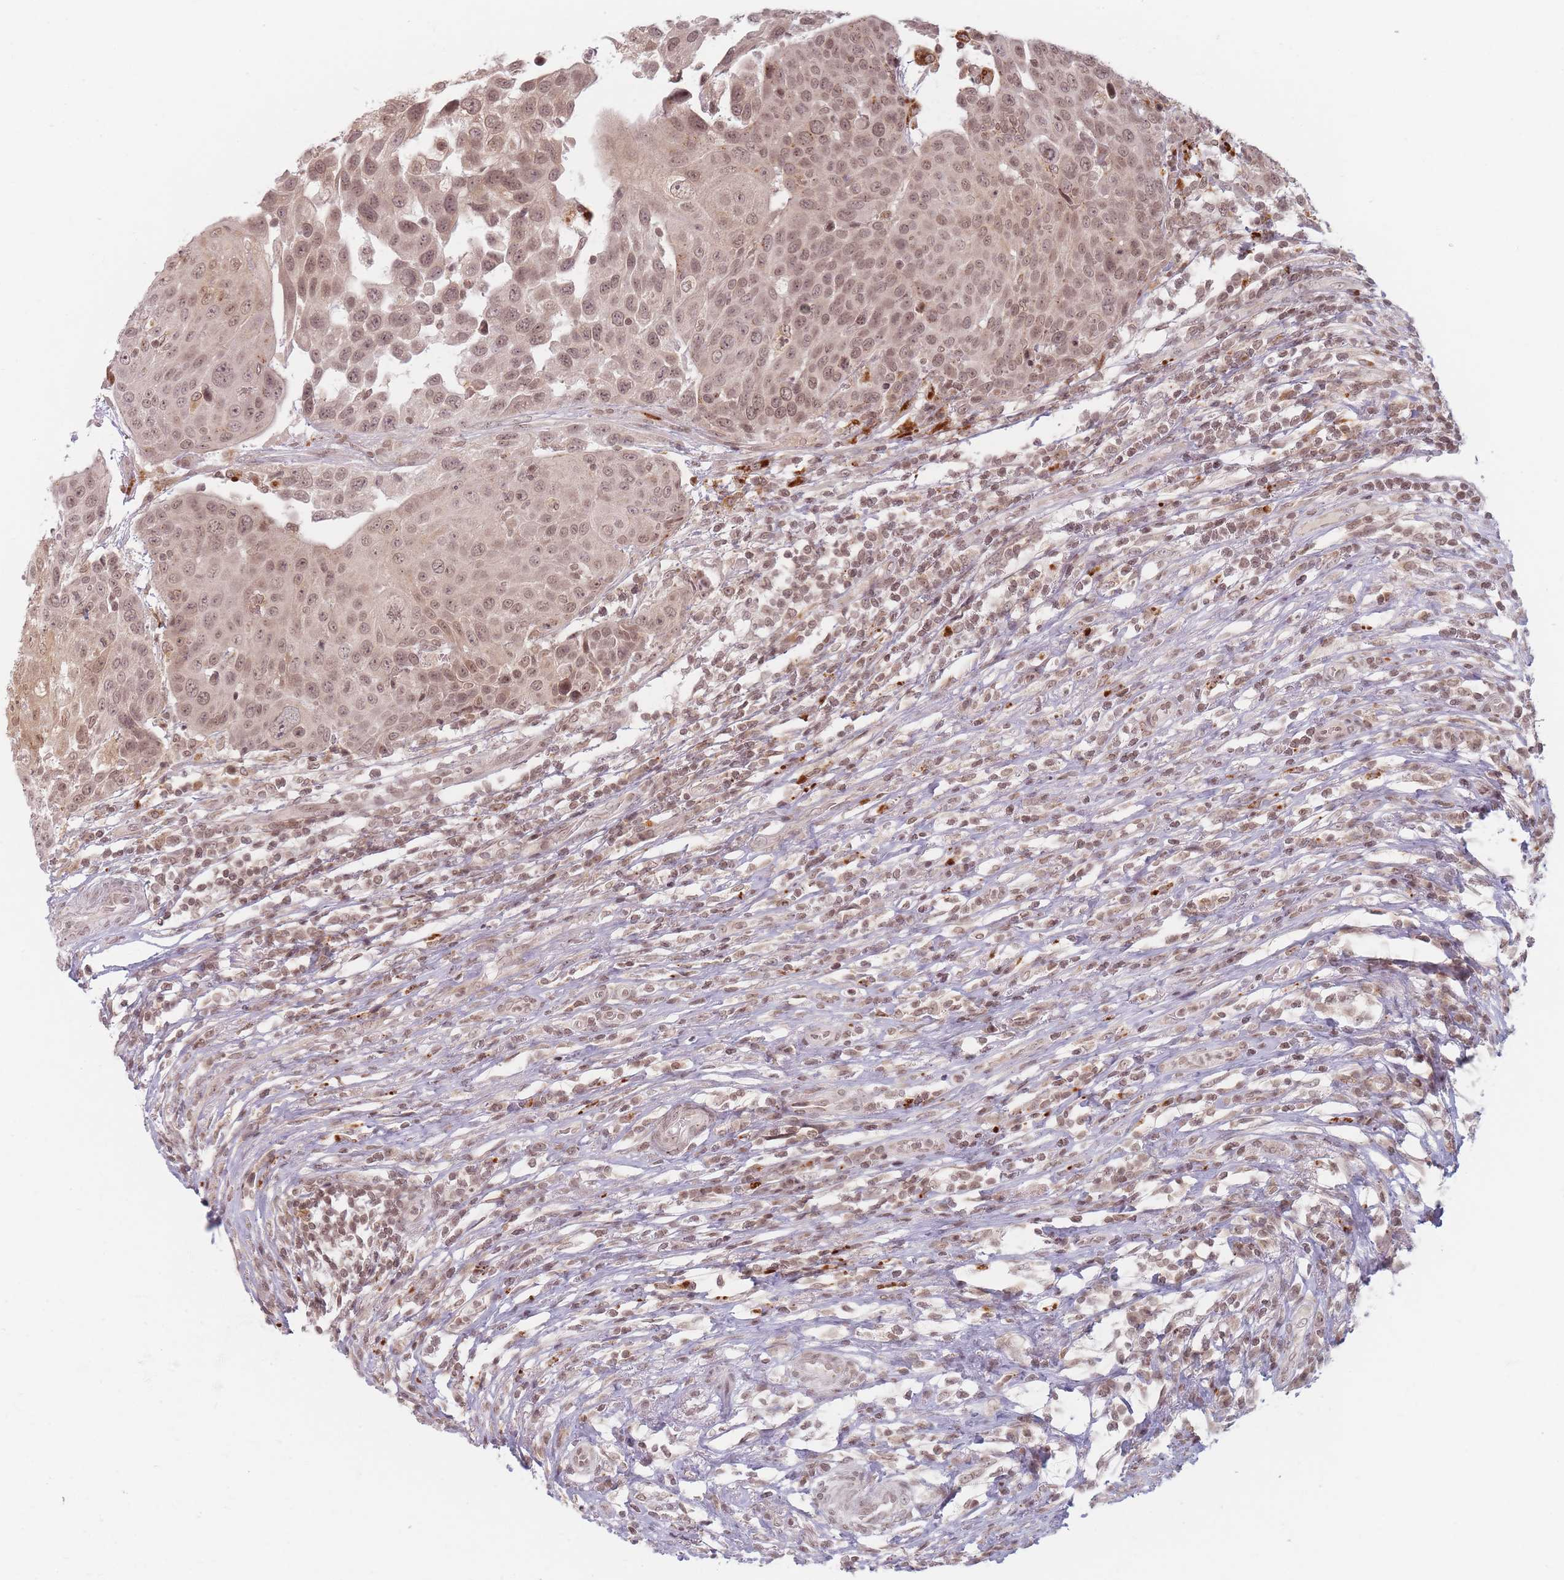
{"staining": {"intensity": "moderate", "quantity": ">75%", "location": "cytoplasmic/membranous,nuclear"}, "tissue": "urothelial cancer", "cell_type": "Tumor cells", "image_type": "cancer", "snomed": [{"axis": "morphology", "description": "Urothelial carcinoma, High grade"}, {"axis": "topography", "description": "Urinary bladder"}], "caption": "Urothelial cancer stained for a protein demonstrates moderate cytoplasmic/membranous and nuclear positivity in tumor cells. The staining was performed using DAB (3,3'-diaminobenzidine) to visualize the protein expression in brown, while the nuclei were stained in blue with hematoxylin (Magnification: 20x).", "gene": "SPATA45", "patient": {"sex": "female", "age": 70}}